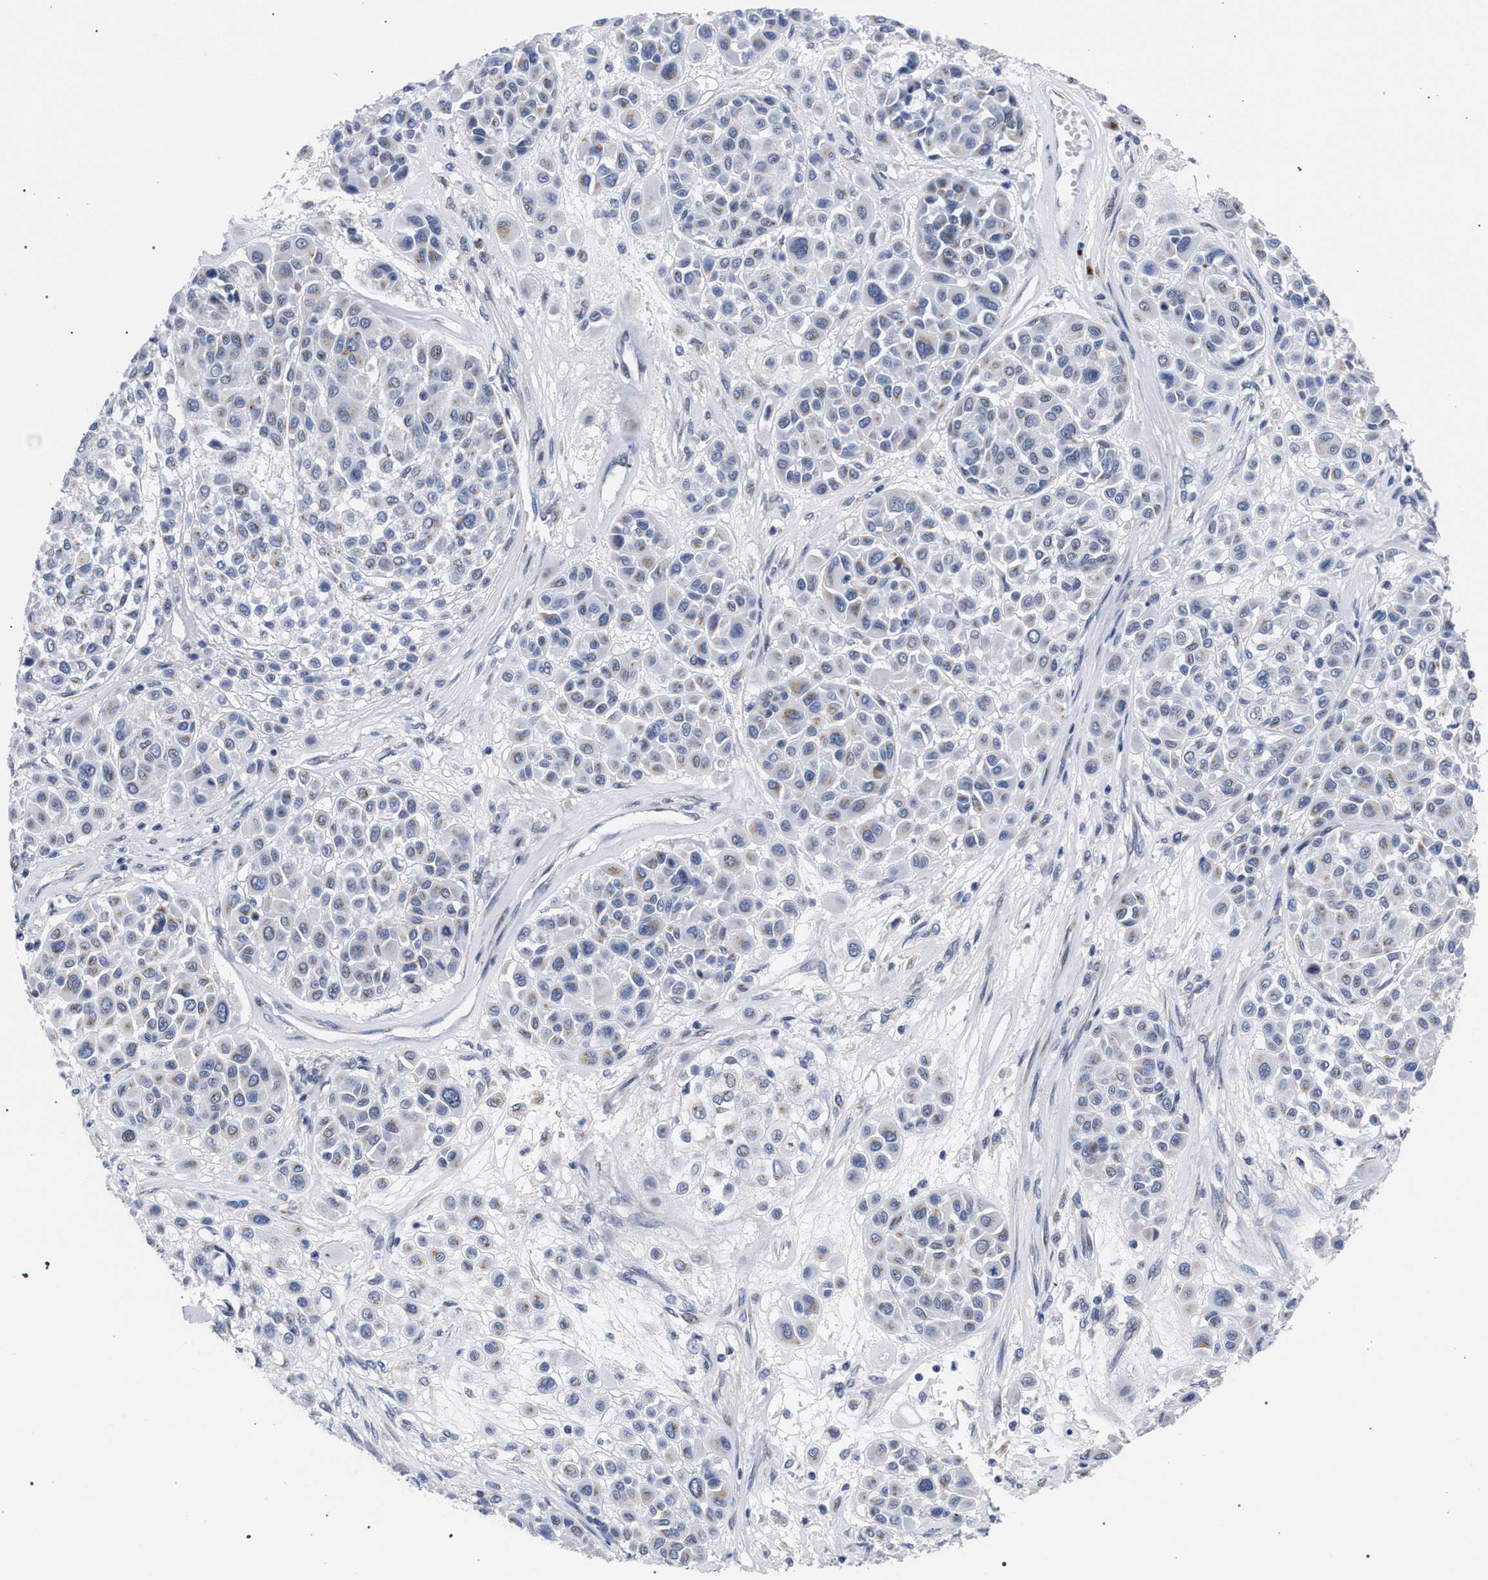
{"staining": {"intensity": "negative", "quantity": "none", "location": "none"}, "tissue": "melanoma", "cell_type": "Tumor cells", "image_type": "cancer", "snomed": [{"axis": "morphology", "description": "Malignant melanoma, Metastatic site"}, {"axis": "topography", "description": "Soft tissue"}], "caption": "This is a histopathology image of immunohistochemistry (IHC) staining of melanoma, which shows no expression in tumor cells.", "gene": "GOLGA2", "patient": {"sex": "male", "age": 41}}